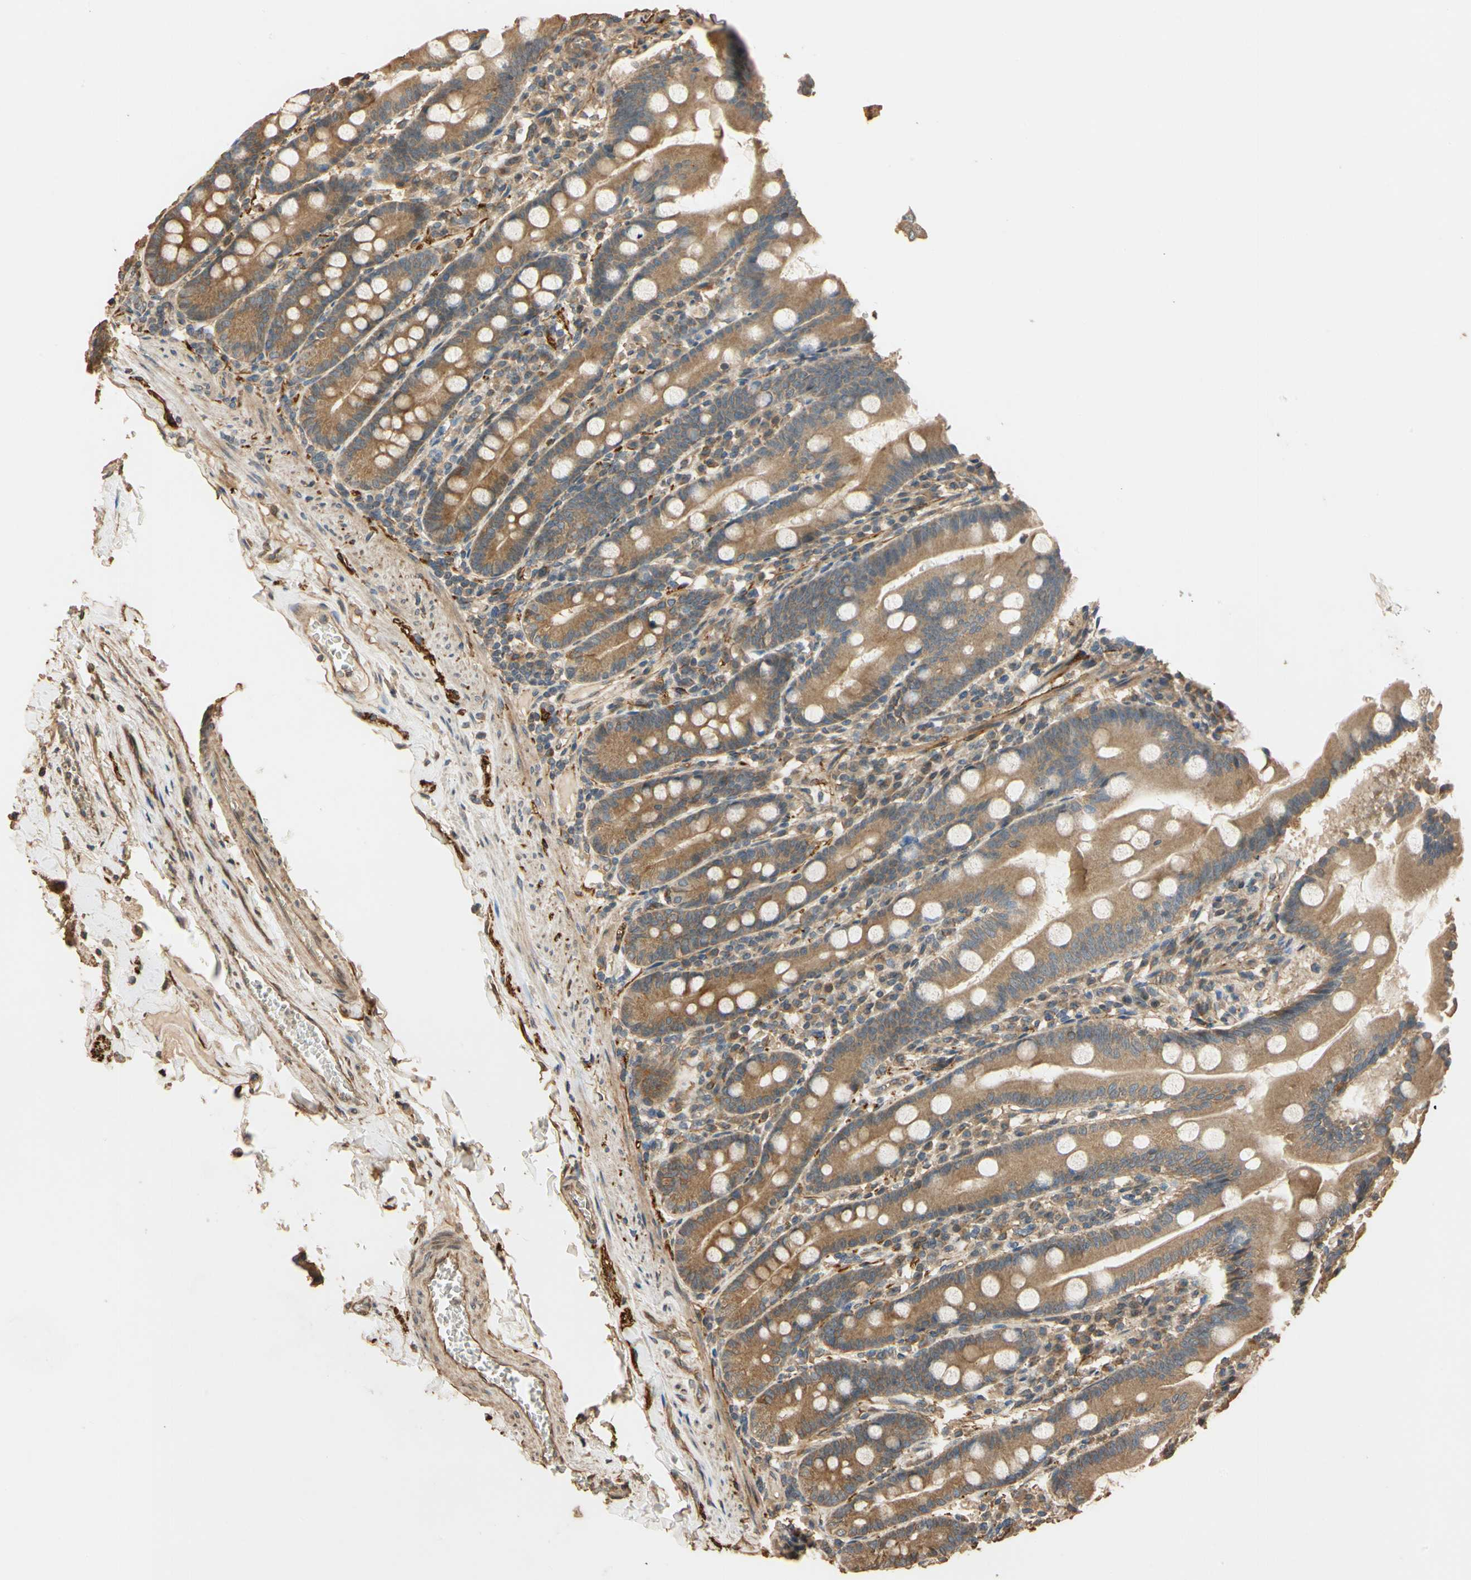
{"staining": {"intensity": "moderate", "quantity": ">75%", "location": "cytoplasmic/membranous"}, "tissue": "duodenum", "cell_type": "Glandular cells", "image_type": "normal", "snomed": [{"axis": "morphology", "description": "Normal tissue, NOS"}, {"axis": "topography", "description": "Duodenum"}], "caption": "DAB immunohistochemical staining of normal duodenum exhibits moderate cytoplasmic/membranous protein expression in about >75% of glandular cells.", "gene": "MGRN1", "patient": {"sex": "male", "age": 50}}